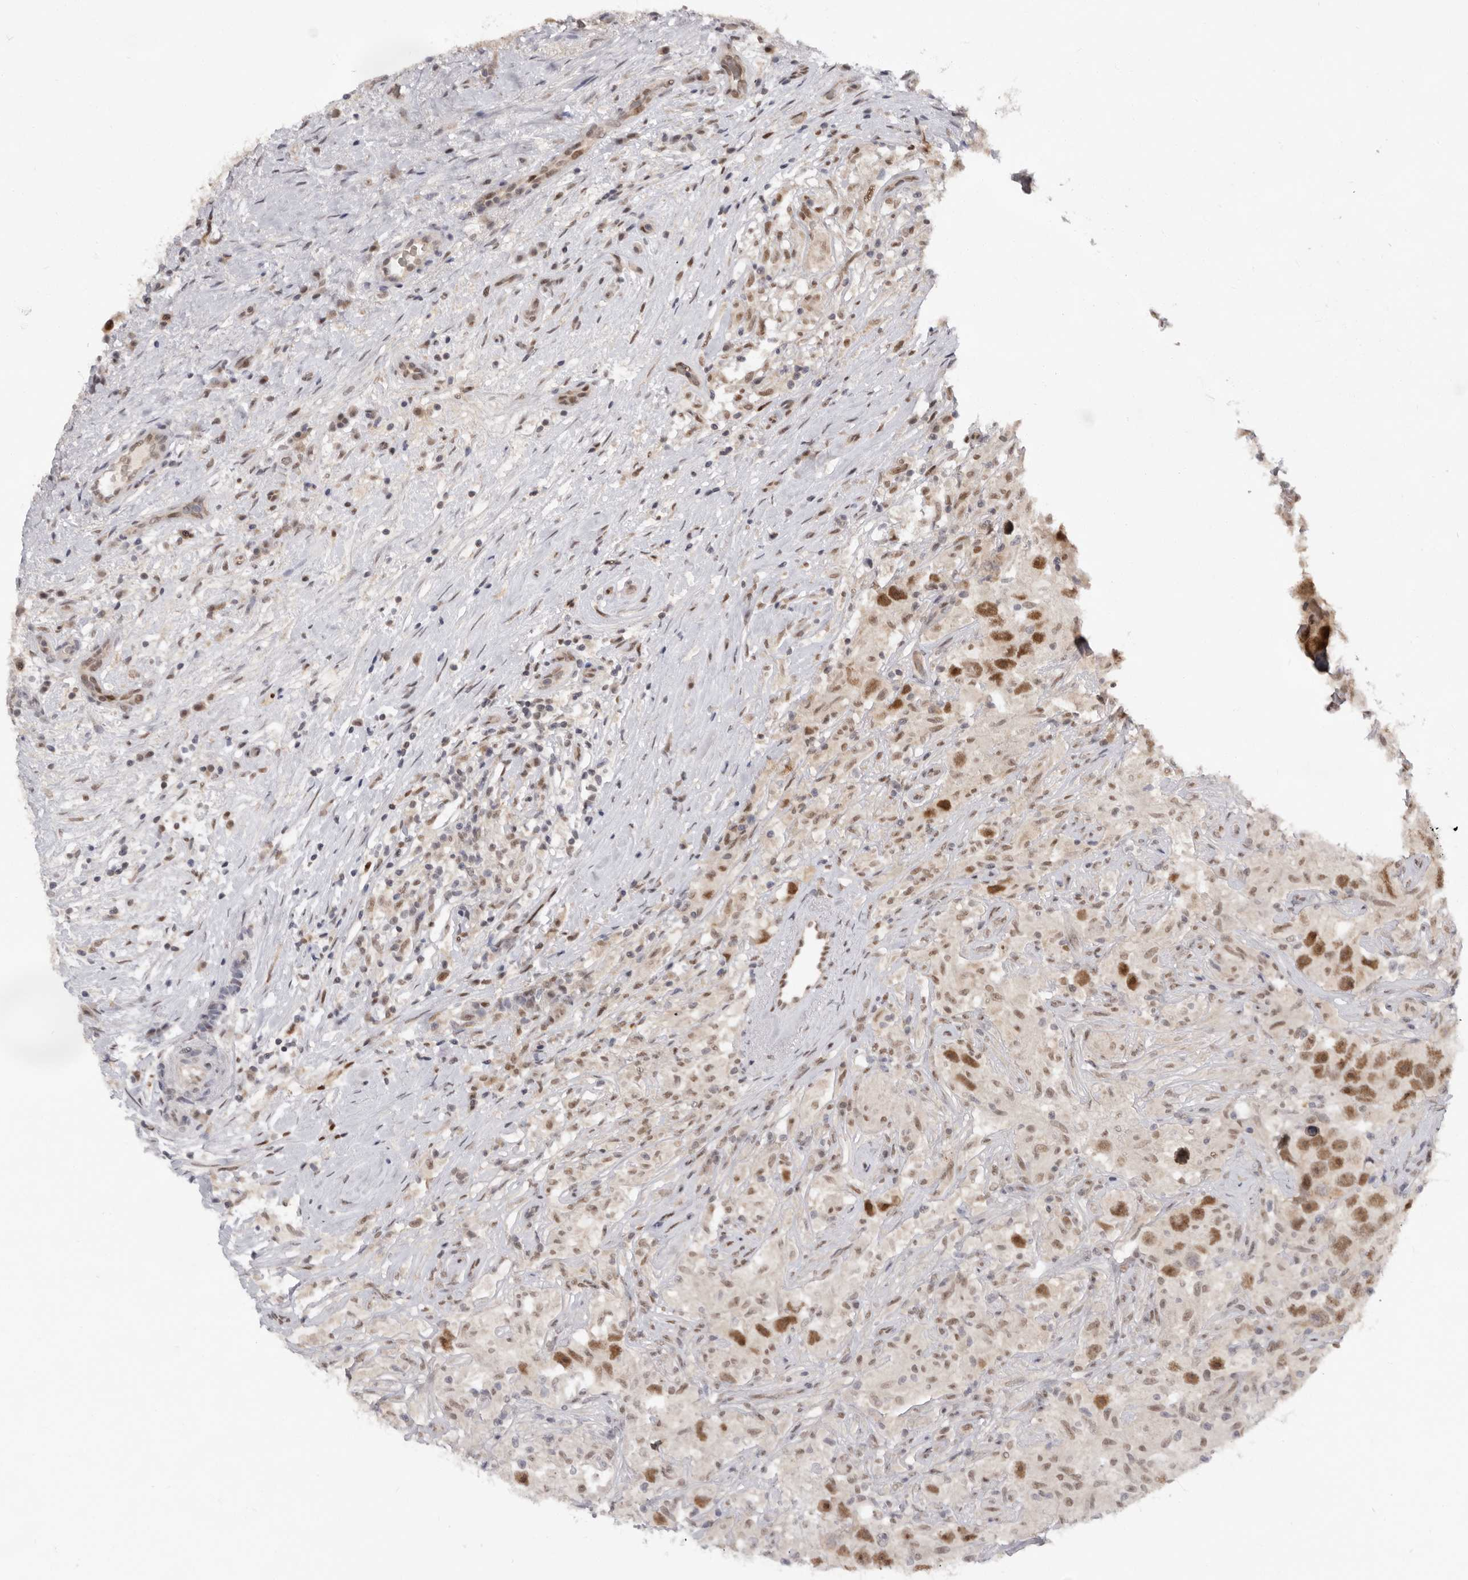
{"staining": {"intensity": "moderate", "quantity": ">75%", "location": "nuclear"}, "tissue": "testis cancer", "cell_type": "Tumor cells", "image_type": "cancer", "snomed": [{"axis": "morphology", "description": "Seminoma, NOS"}, {"axis": "topography", "description": "Testis"}], "caption": "Protein staining of testis cancer tissue shows moderate nuclear positivity in approximately >75% of tumor cells. The staining was performed using DAB (3,3'-diaminobenzidine), with brown indicating positive protein expression. Nuclei are stained blue with hematoxylin.", "gene": "BRCA2", "patient": {"sex": "male", "age": 49}}